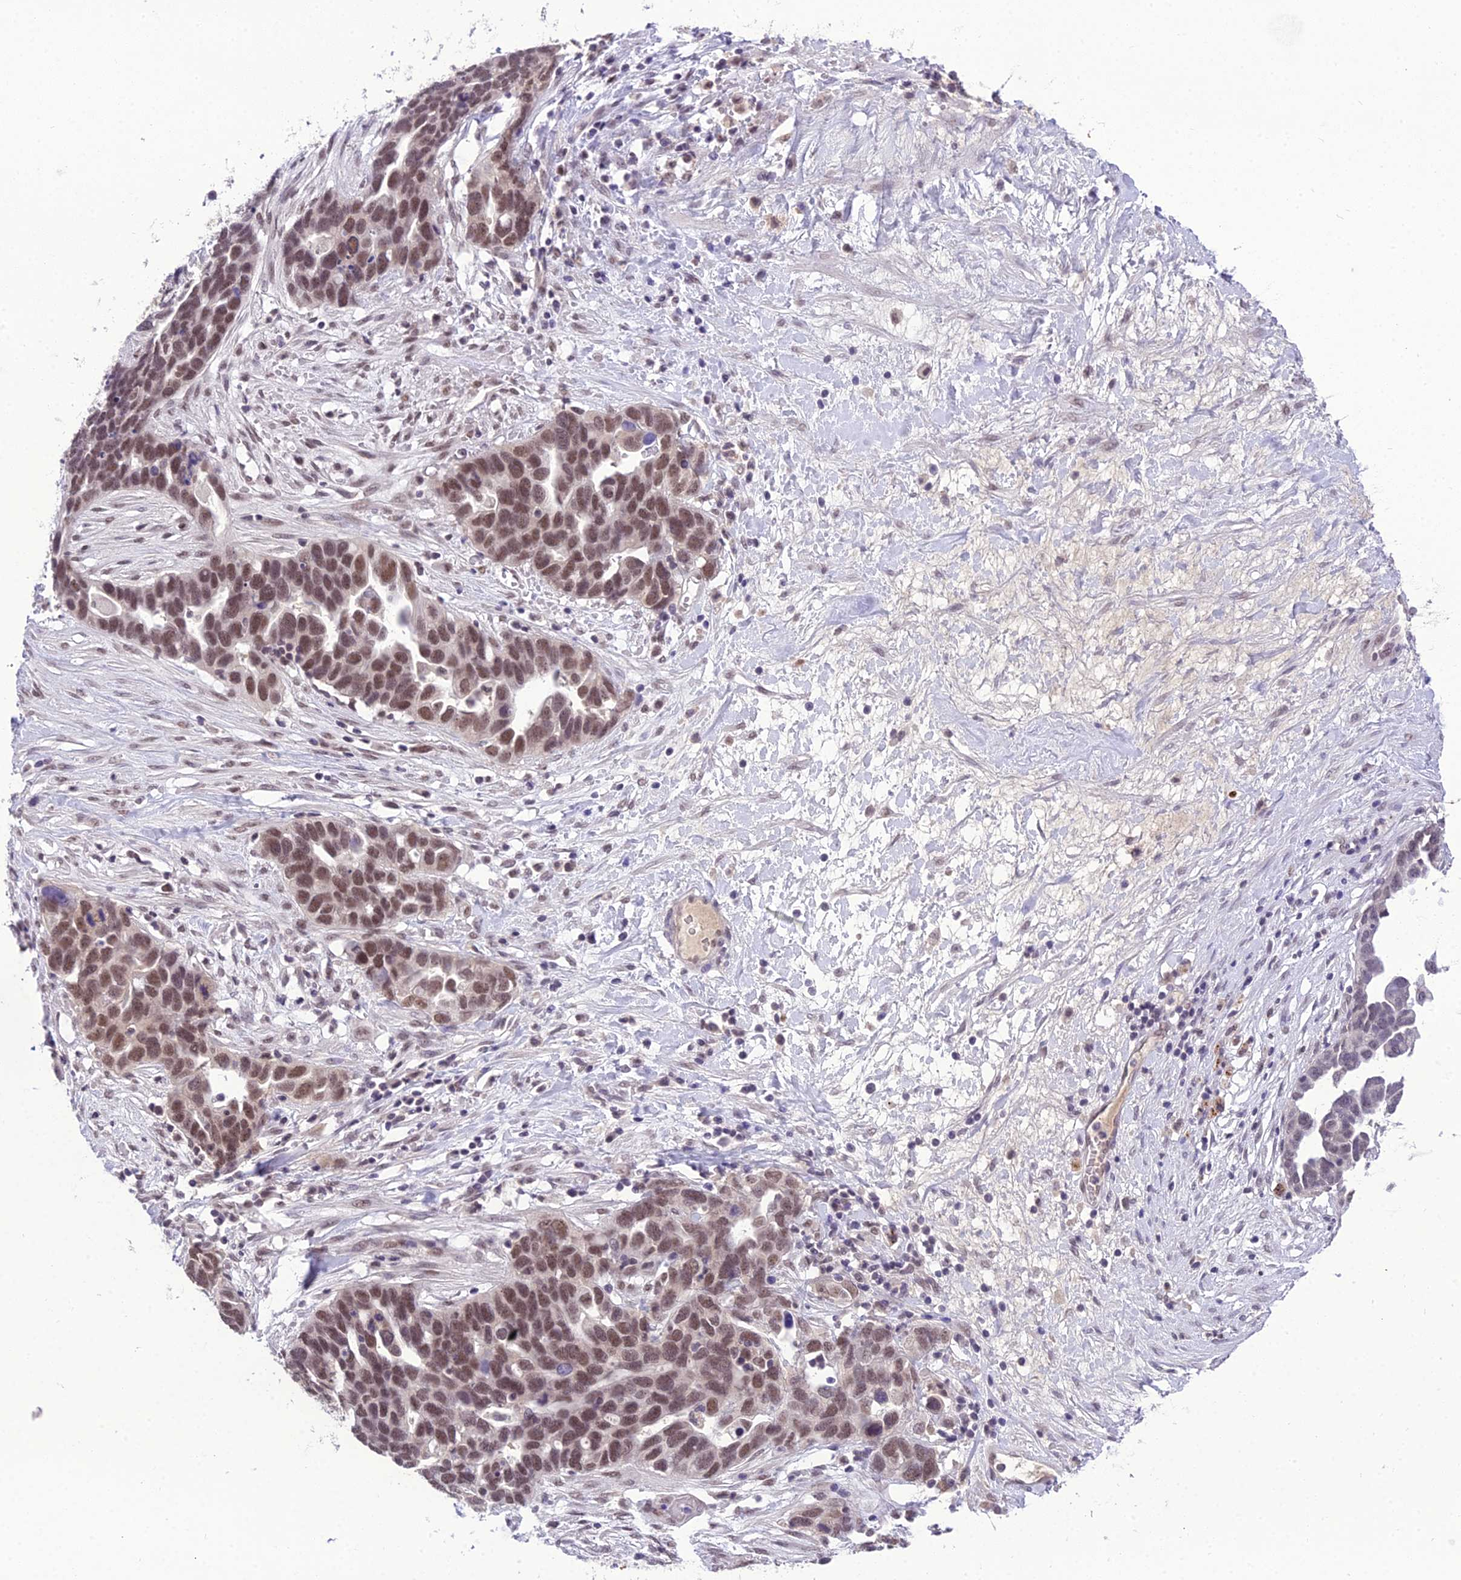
{"staining": {"intensity": "moderate", "quantity": ">75%", "location": "nuclear"}, "tissue": "ovarian cancer", "cell_type": "Tumor cells", "image_type": "cancer", "snomed": [{"axis": "morphology", "description": "Cystadenocarcinoma, serous, NOS"}, {"axis": "topography", "description": "Ovary"}], "caption": "Ovarian cancer (serous cystadenocarcinoma) tissue displays moderate nuclear expression in approximately >75% of tumor cells, visualized by immunohistochemistry. The staining is performed using DAB (3,3'-diaminobenzidine) brown chromogen to label protein expression. The nuclei are counter-stained blue using hematoxylin.", "gene": "SH3RF3", "patient": {"sex": "female", "age": 54}}